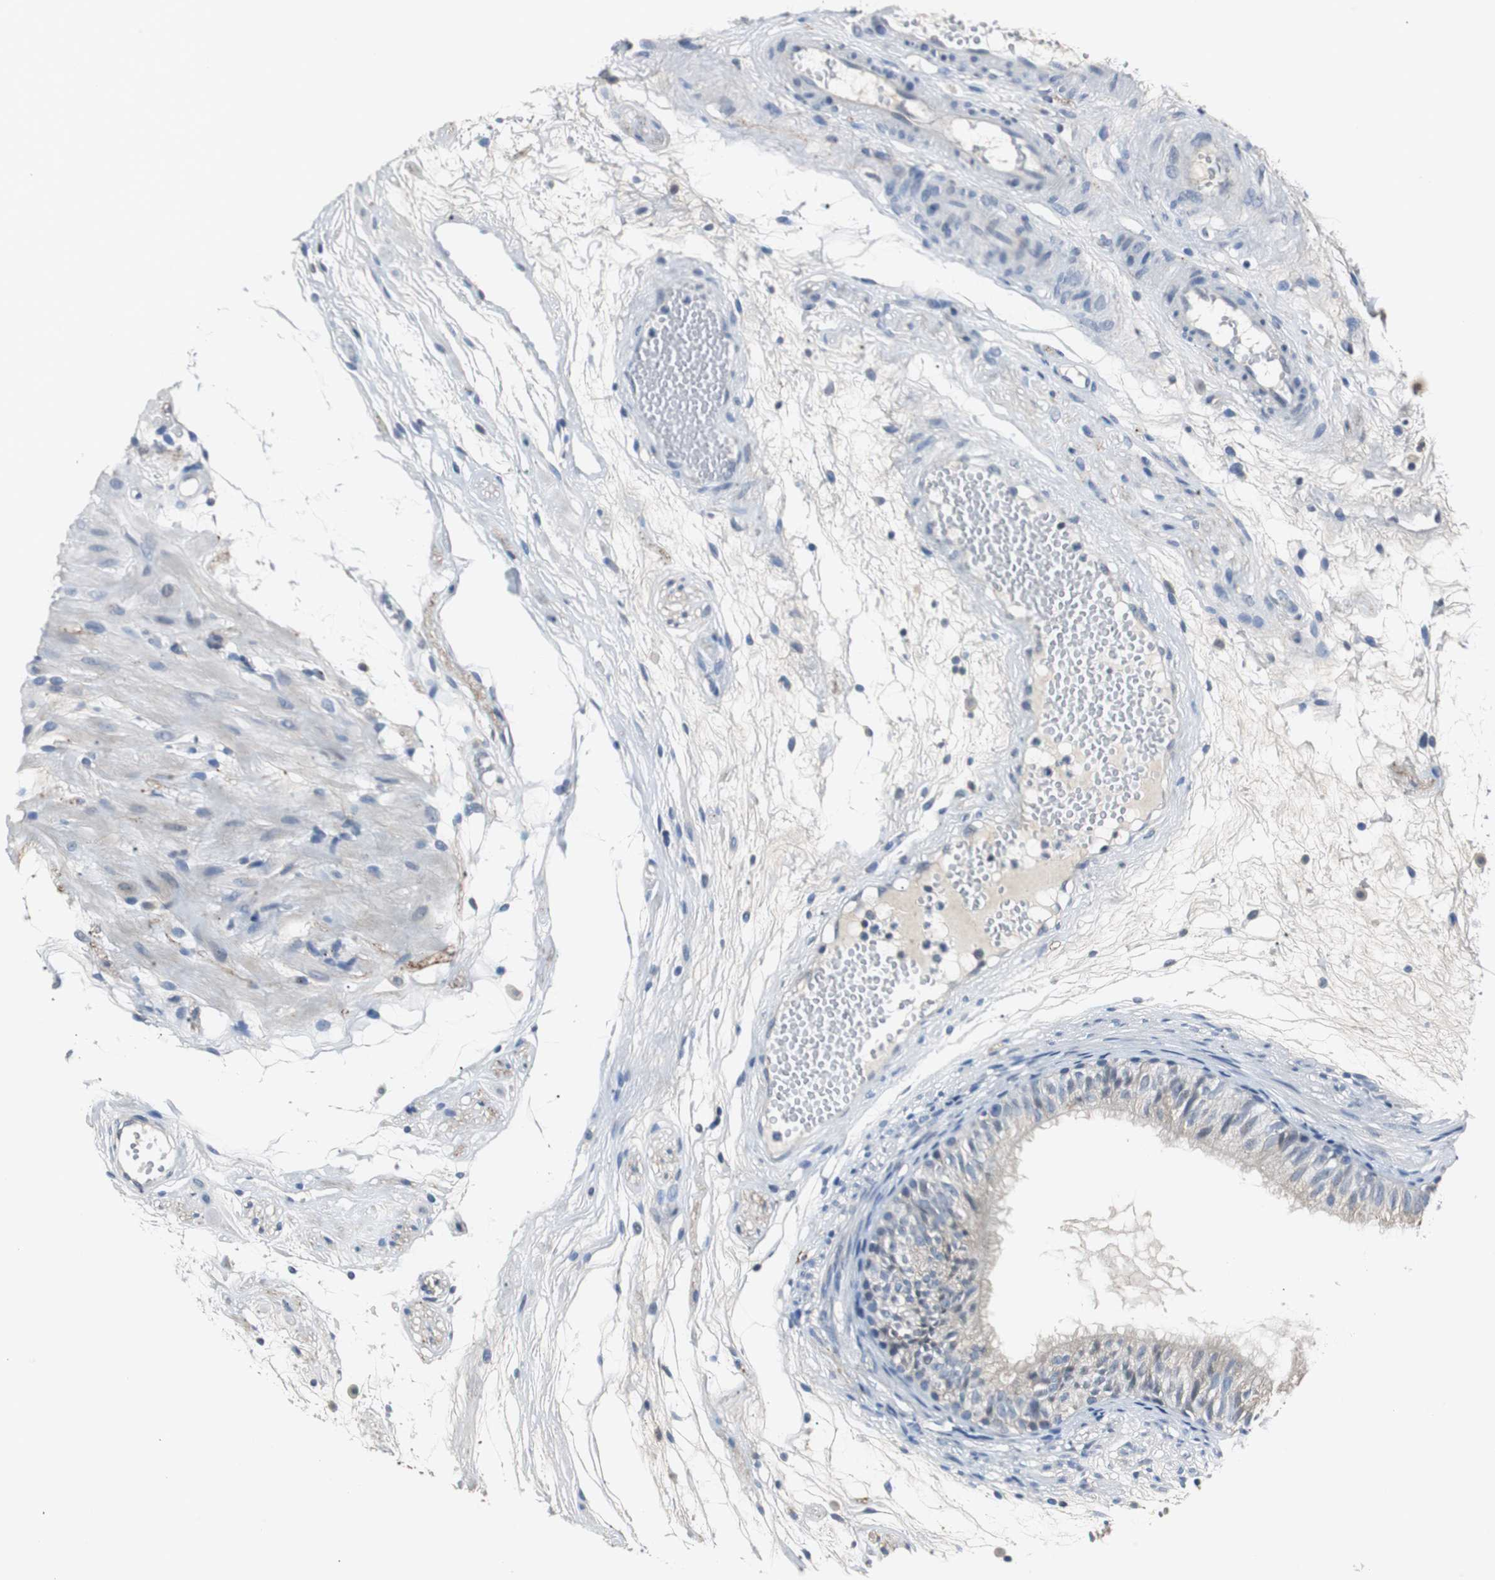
{"staining": {"intensity": "weak", "quantity": "25%-75%", "location": "cytoplasmic/membranous"}, "tissue": "epididymis", "cell_type": "Glandular cells", "image_type": "normal", "snomed": [{"axis": "morphology", "description": "Normal tissue, NOS"}, {"axis": "morphology", "description": "Atrophy, NOS"}, {"axis": "topography", "description": "Testis"}, {"axis": "topography", "description": "Epididymis"}], "caption": "Epididymis stained with immunohistochemistry demonstrates weak cytoplasmic/membranous expression in about 25%-75% of glandular cells.", "gene": "PTPRN2", "patient": {"sex": "male", "age": 18}}